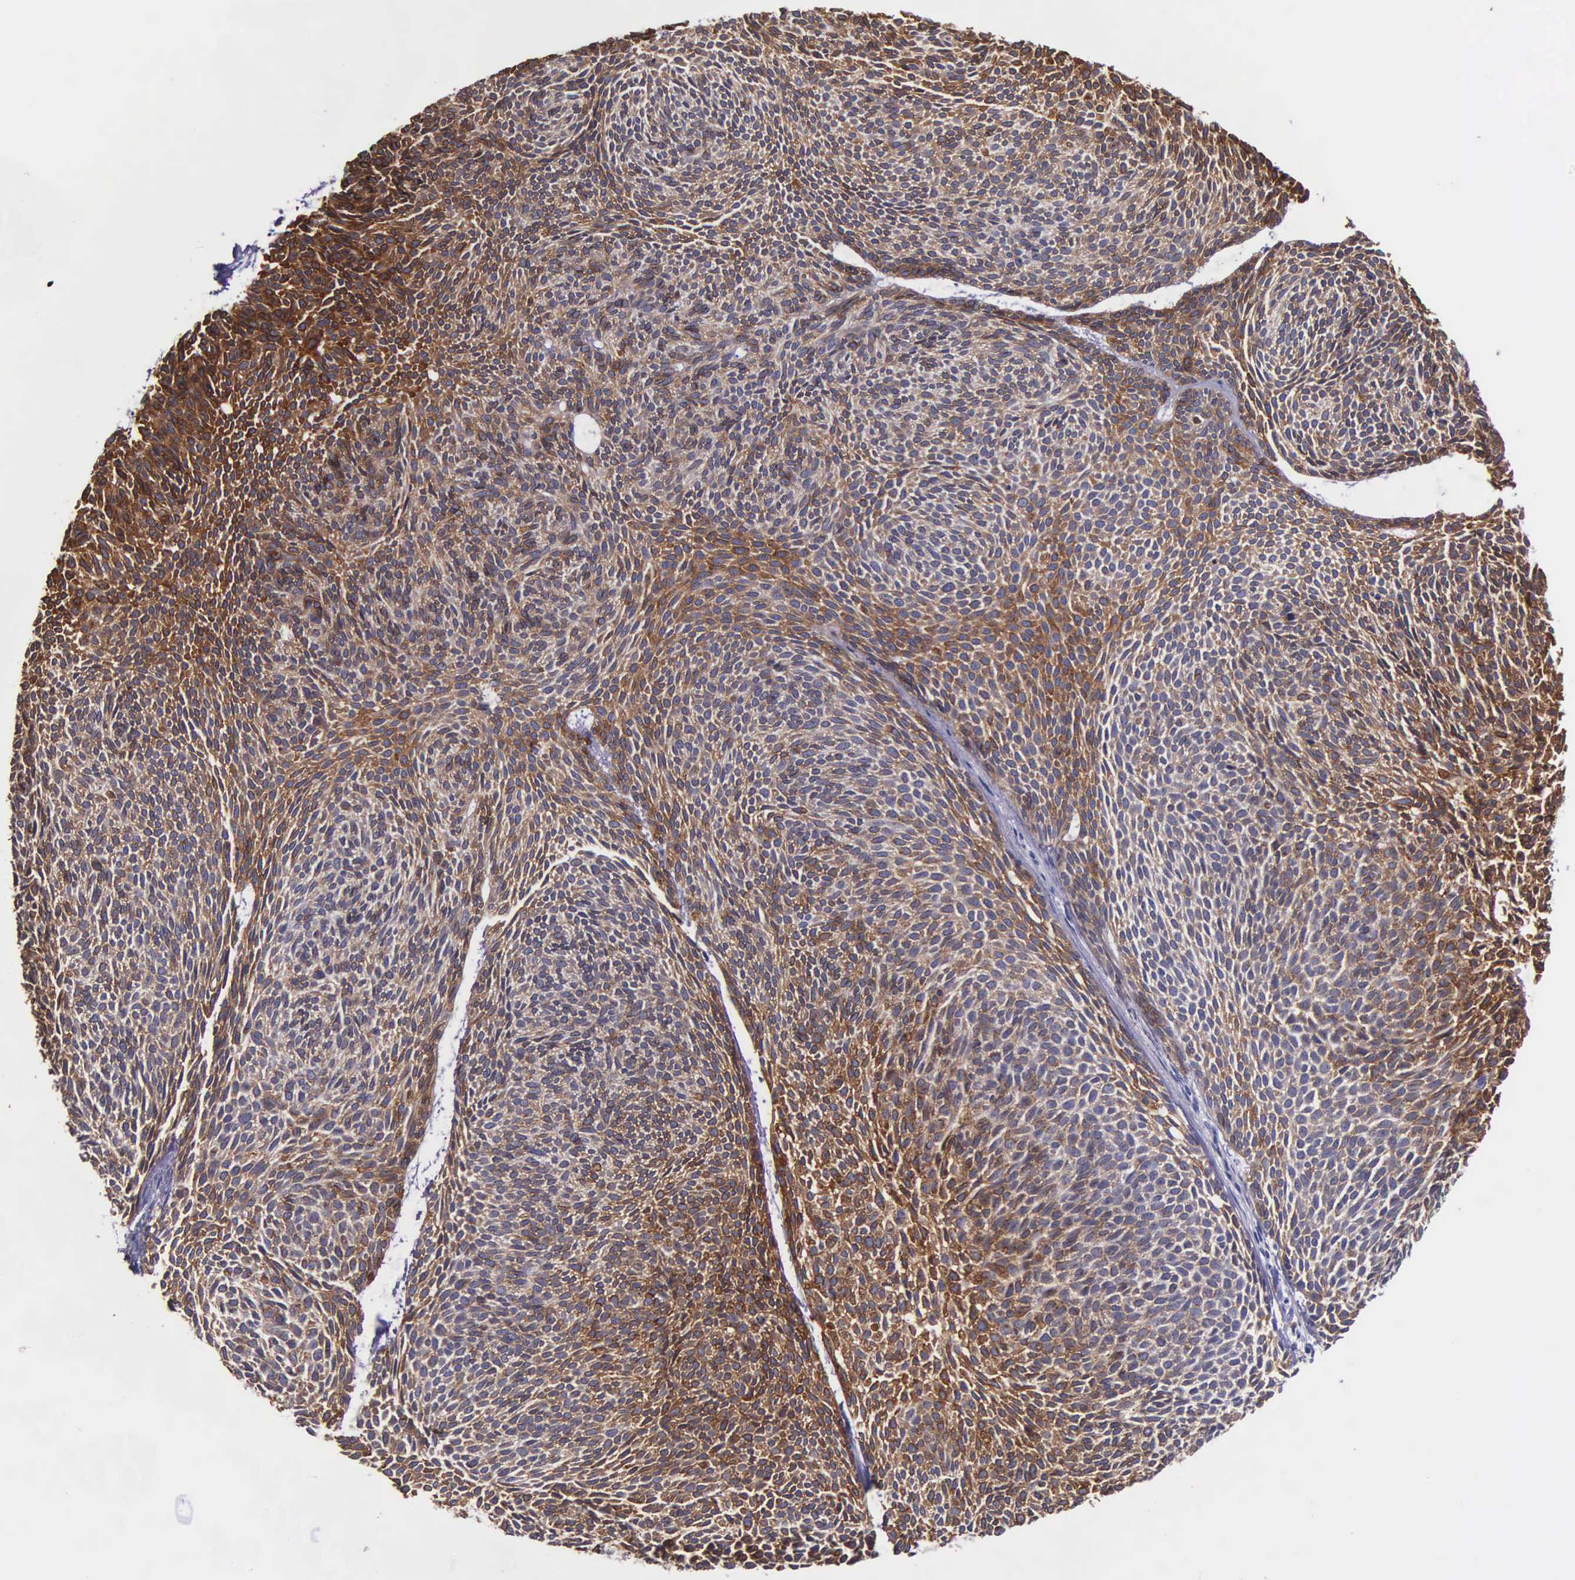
{"staining": {"intensity": "strong", "quantity": ">75%", "location": "cytoplasmic/membranous"}, "tissue": "skin cancer", "cell_type": "Tumor cells", "image_type": "cancer", "snomed": [{"axis": "morphology", "description": "Basal cell carcinoma"}, {"axis": "topography", "description": "Skin"}], "caption": "Immunohistochemical staining of skin basal cell carcinoma demonstrates strong cytoplasmic/membranous protein staining in about >75% of tumor cells. (Brightfield microscopy of DAB IHC at high magnification).", "gene": "AHNAK2", "patient": {"sex": "male", "age": 84}}